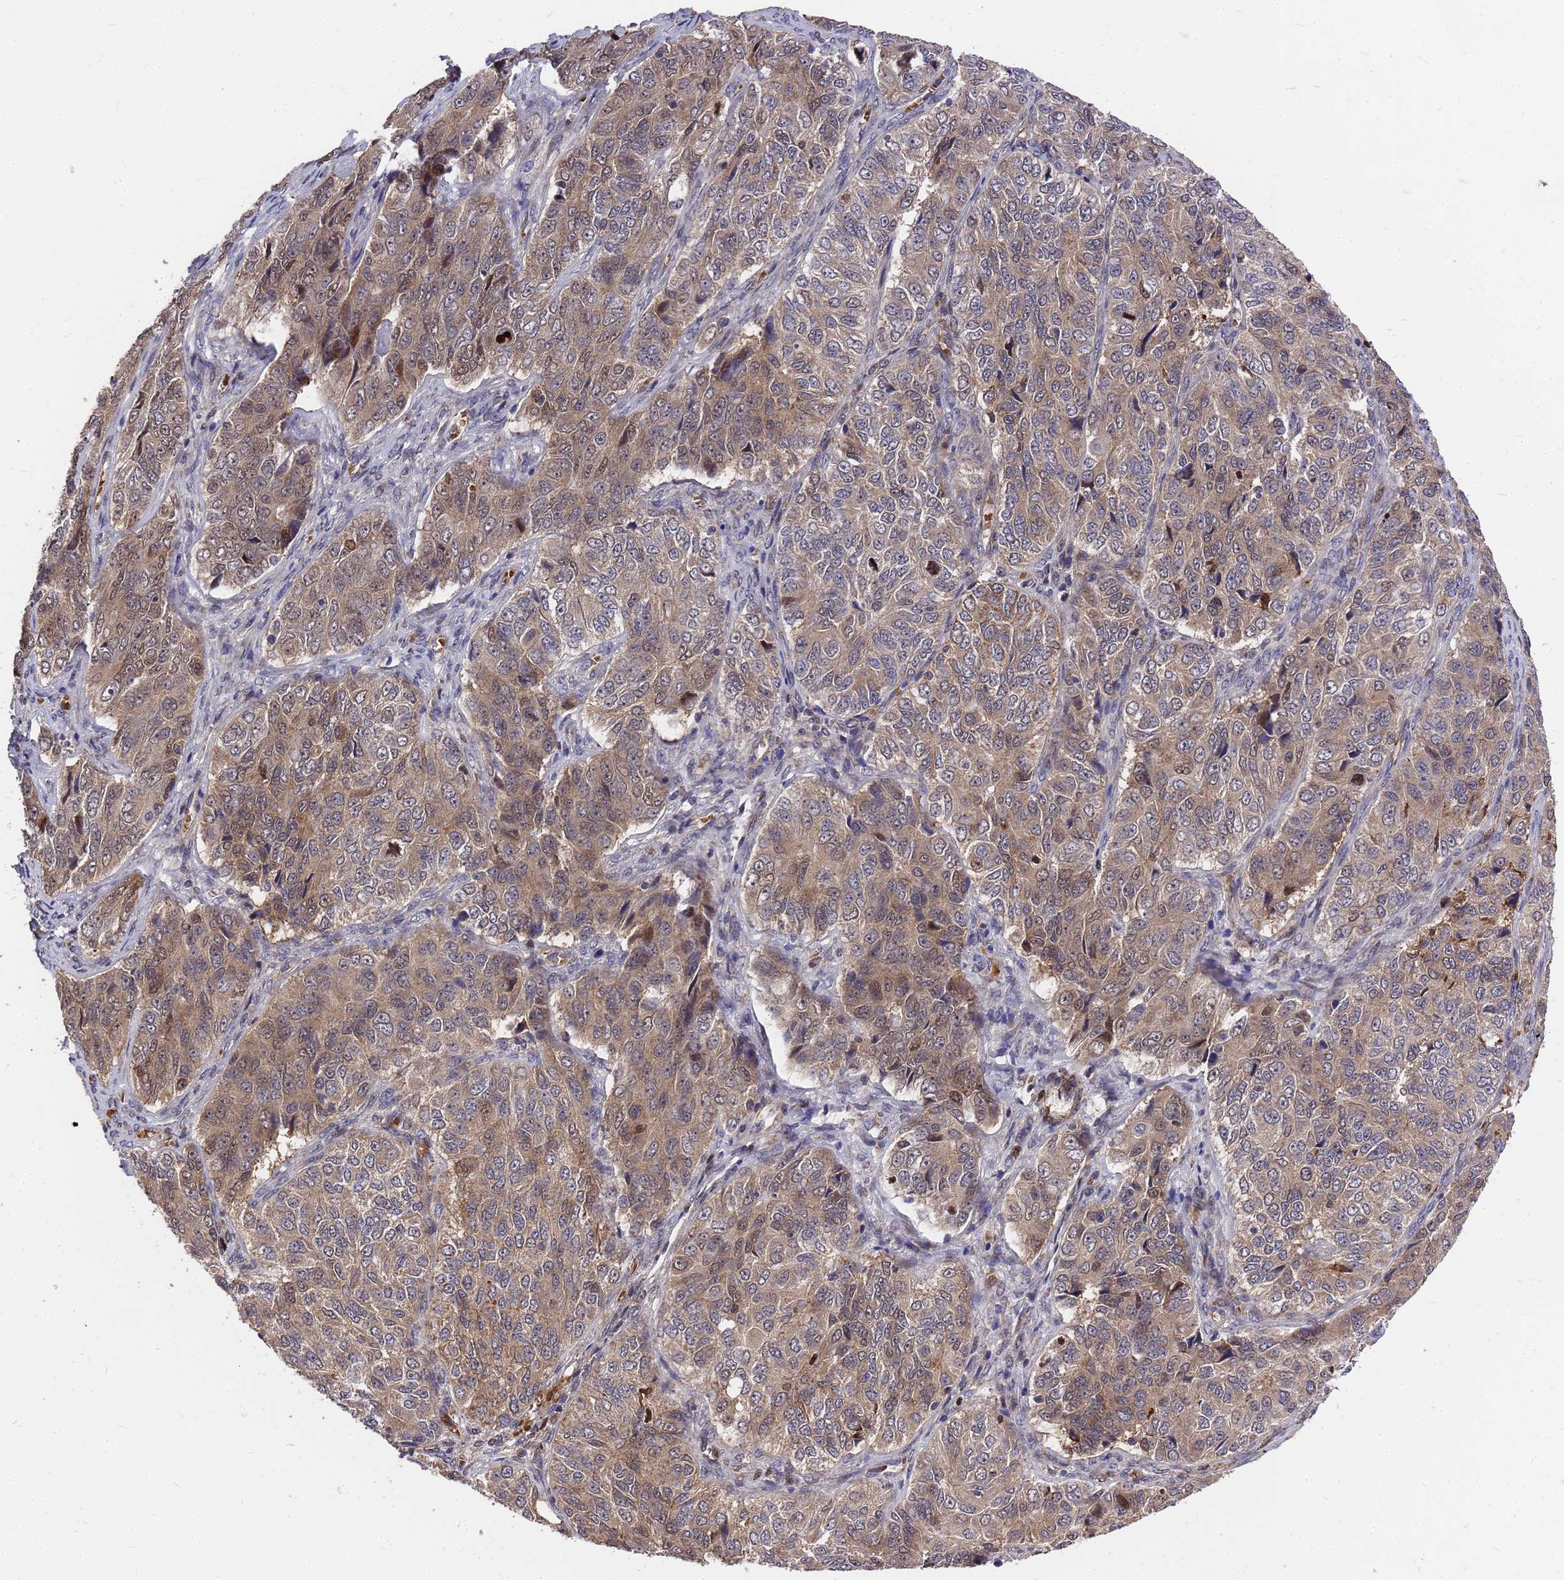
{"staining": {"intensity": "moderate", "quantity": ">75%", "location": "cytoplasmic/membranous"}, "tissue": "ovarian cancer", "cell_type": "Tumor cells", "image_type": "cancer", "snomed": [{"axis": "morphology", "description": "Carcinoma, endometroid"}, {"axis": "topography", "description": "Ovary"}], "caption": "Protein expression analysis of human ovarian cancer reveals moderate cytoplasmic/membranous positivity in about >75% of tumor cells.", "gene": "ZNF717", "patient": {"sex": "female", "age": 51}}